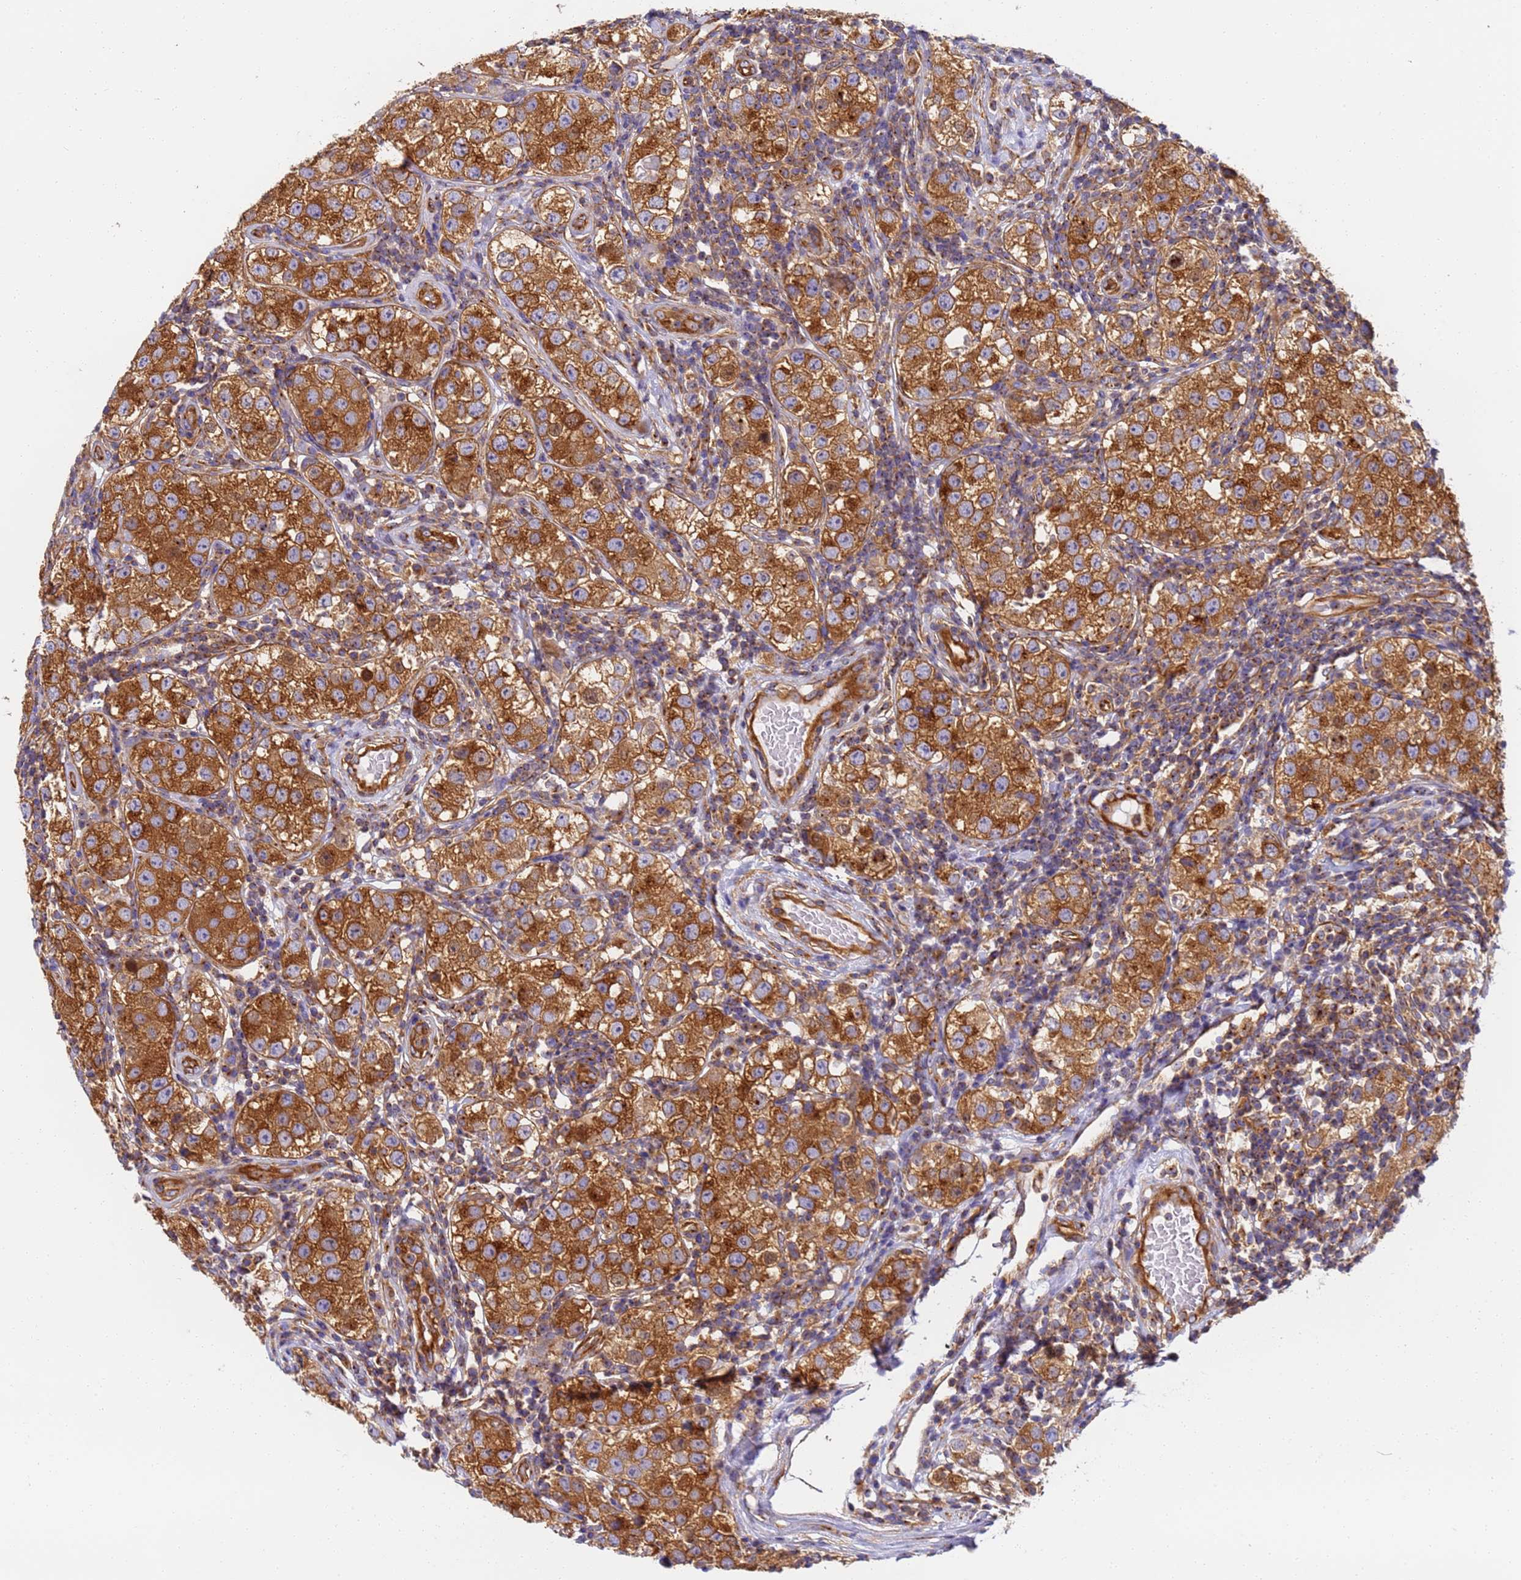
{"staining": {"intensity": "strong", "quantity": ">75%", "location": "cytoplasmic/membranous"}, "tissue": "testis cancer", "cell_type": "Tumor cells", "image_type": "cancer", "snomed": [{"axis": "morphology", "description": "Seminoma, NOS"}, {"axis": "topography", "description": "Testis"}], "caption": "Protein staining of seminoma (testis) tissue displays strong cytoplasmic/membranous expression in about >75% of tumor cells.", "gene": "DYNC1I2", "patient": {"sex": "male", "age": 34}}